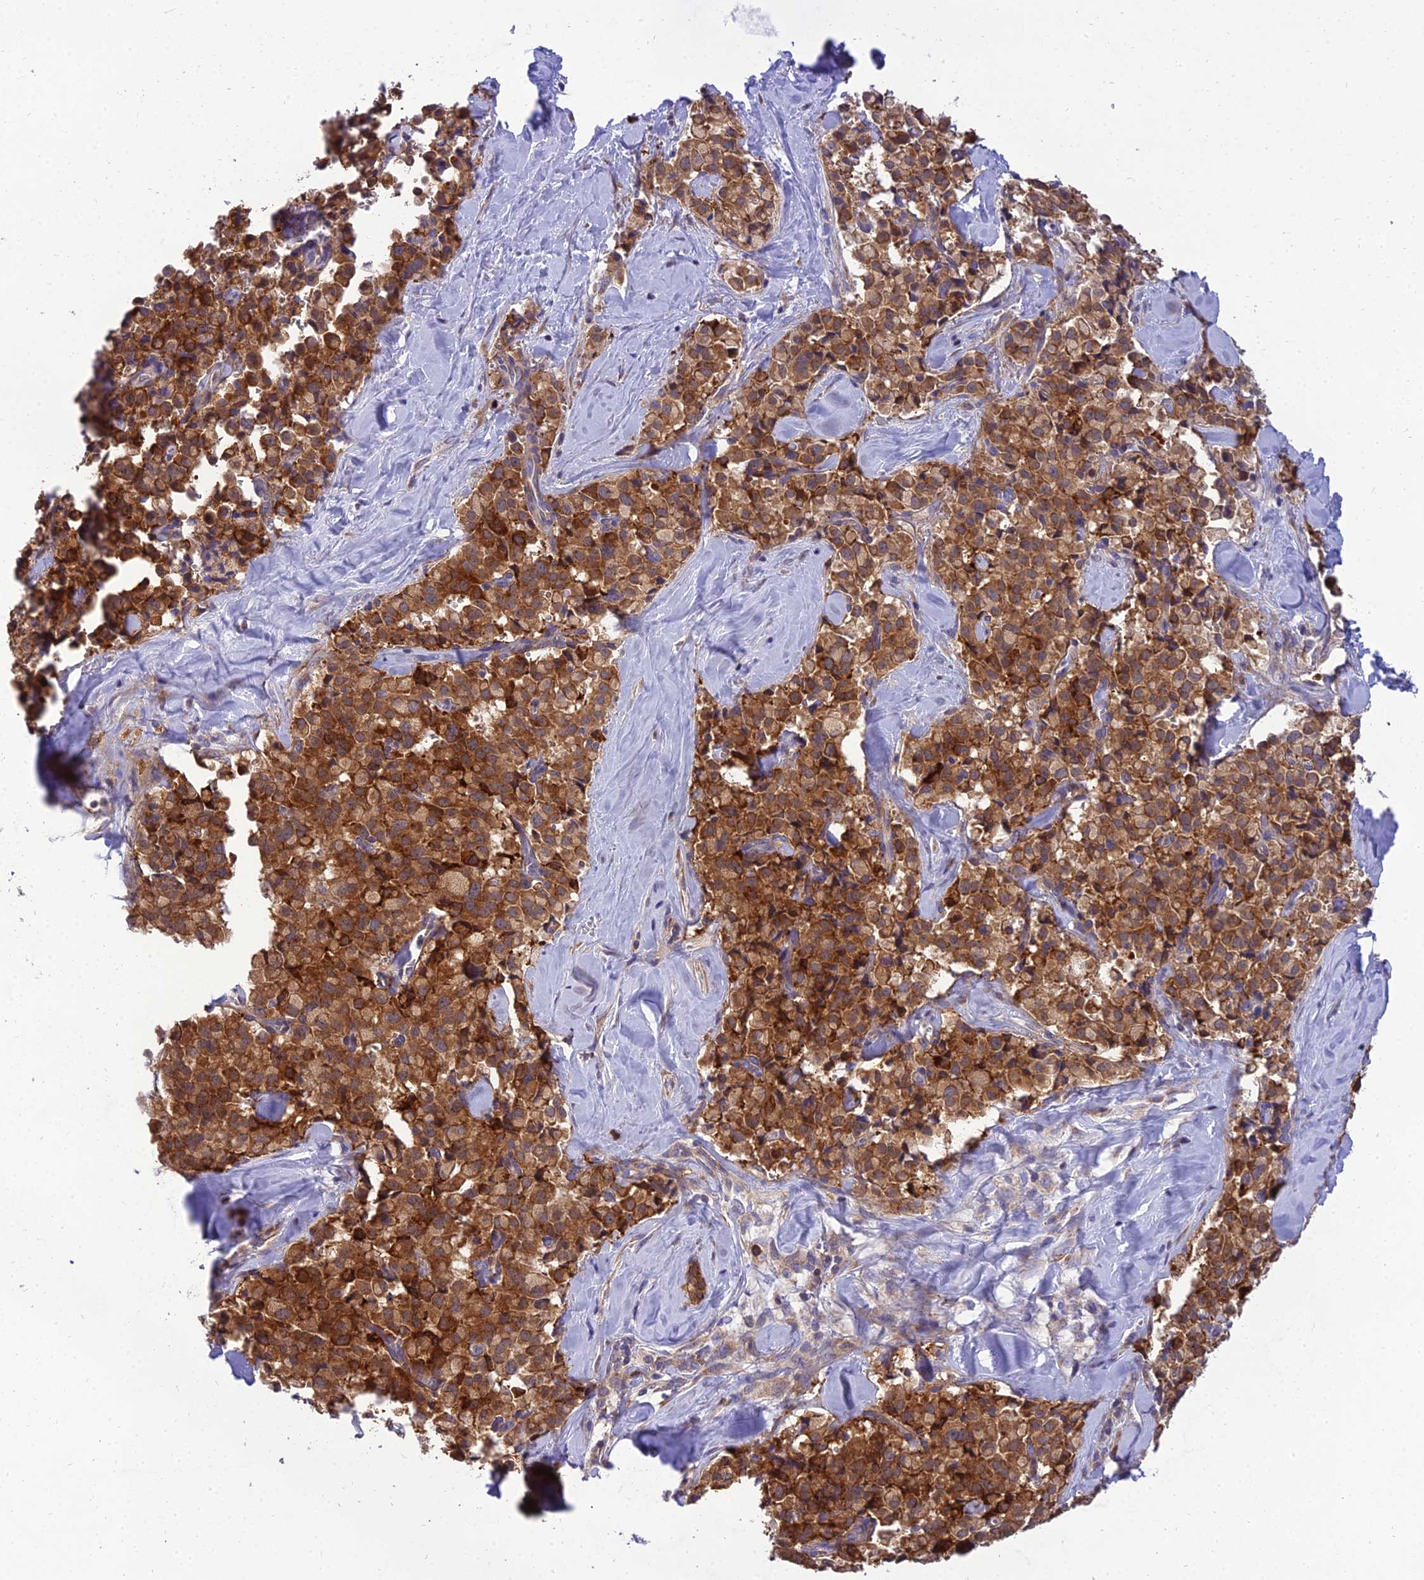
{"staining": {"intensity": "strong", "quantity": ">75%", "location": "cytoplasmic/membranous"}, "tissue": "pancreatic cancer", "cell_type": "Tumor cells", "image_type": "cancer", "snomed": [{"axis": "morphology", "description": "Adenocarcinoma, NOS"}, {"axis": "topography", "description": "Pancreas"}], "caption": "High-power microscopy captured an immunohistochemistry (IHC) micrograph of adenocarcinoma (pancreatic), revealing strong cytoplasmic/membranous expression in approximately >75% of tumor cells. (DAB IHC, brown staining for protein, blue staining for nuclei).", "gene": "CLCN7", "patient": {"sex": "male", "age": 65}}